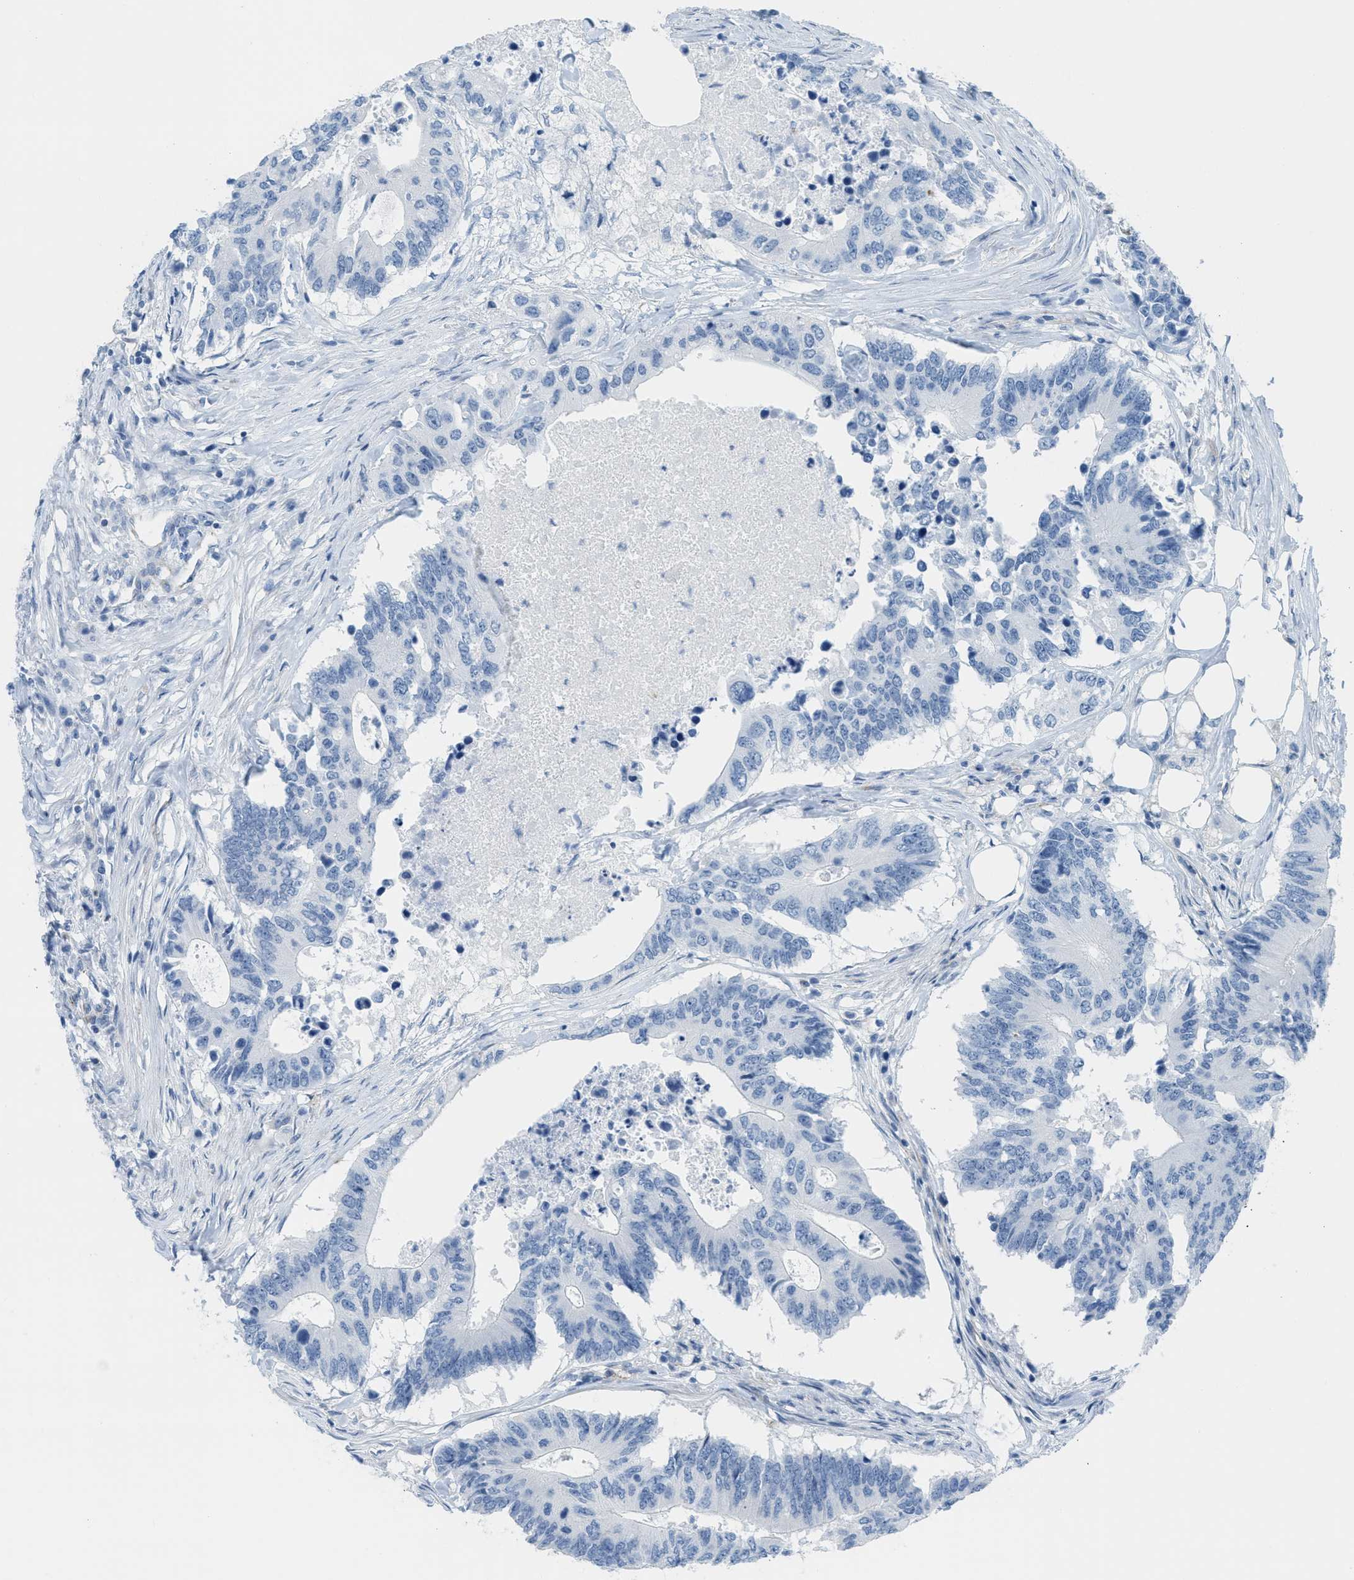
{"staining": {"intensity": "negative", "quantity": "none", "location": "none"}, "tissue": "colorectal cancer", "cell_type": "Tumor cells", "image_type": "cancer", "snomed": [{"axis": "morphology", "description": "Adenocarcinoma, NOS"}, {"axis": "topography", "description": "Colon"}], "caption": "Colorectal cancer stained for a protein using immunohistochemistry (IHC) shows no staining tumor cells.", "gene": "SLC12A1", "patient": {"sex": "male", "age": 71}}